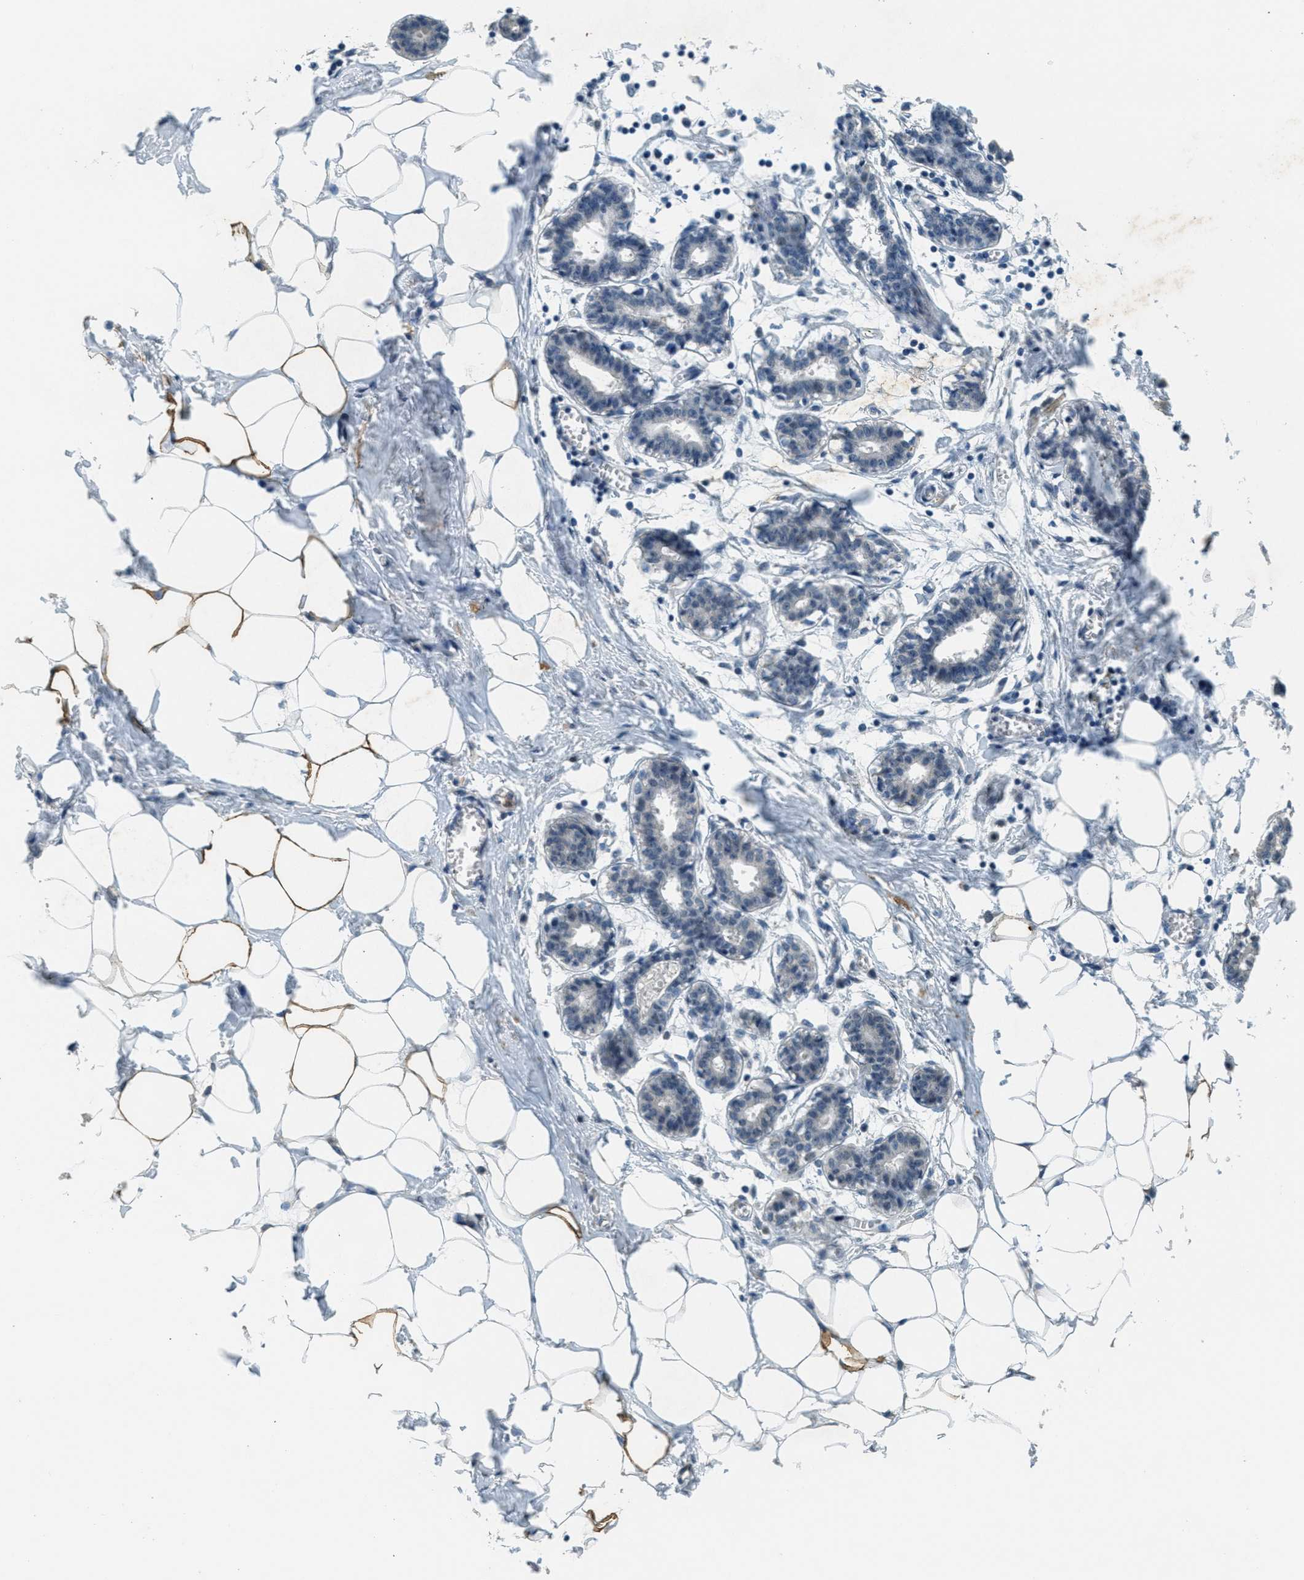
{"staining": {"intensity": "negative", "quantity": "none", "location": "none"}, "tissue": "breast", "cell_type": "Adipocytes", "image_type": "normal", "snomed": [{"axis": "morphology", "description": "Normal tissue, NOS"}, {"axis": "topography", "description": "Breast"}], "caption": "High power microscopy image of an immunohistochemistry histopathology image of unremarkable breast, revealing no significant staining in adipocytes. (IHC, brightfield microscopy, high magnification).", "gene": "TCF20", "patient": {"sex": "female", "age": 27}}